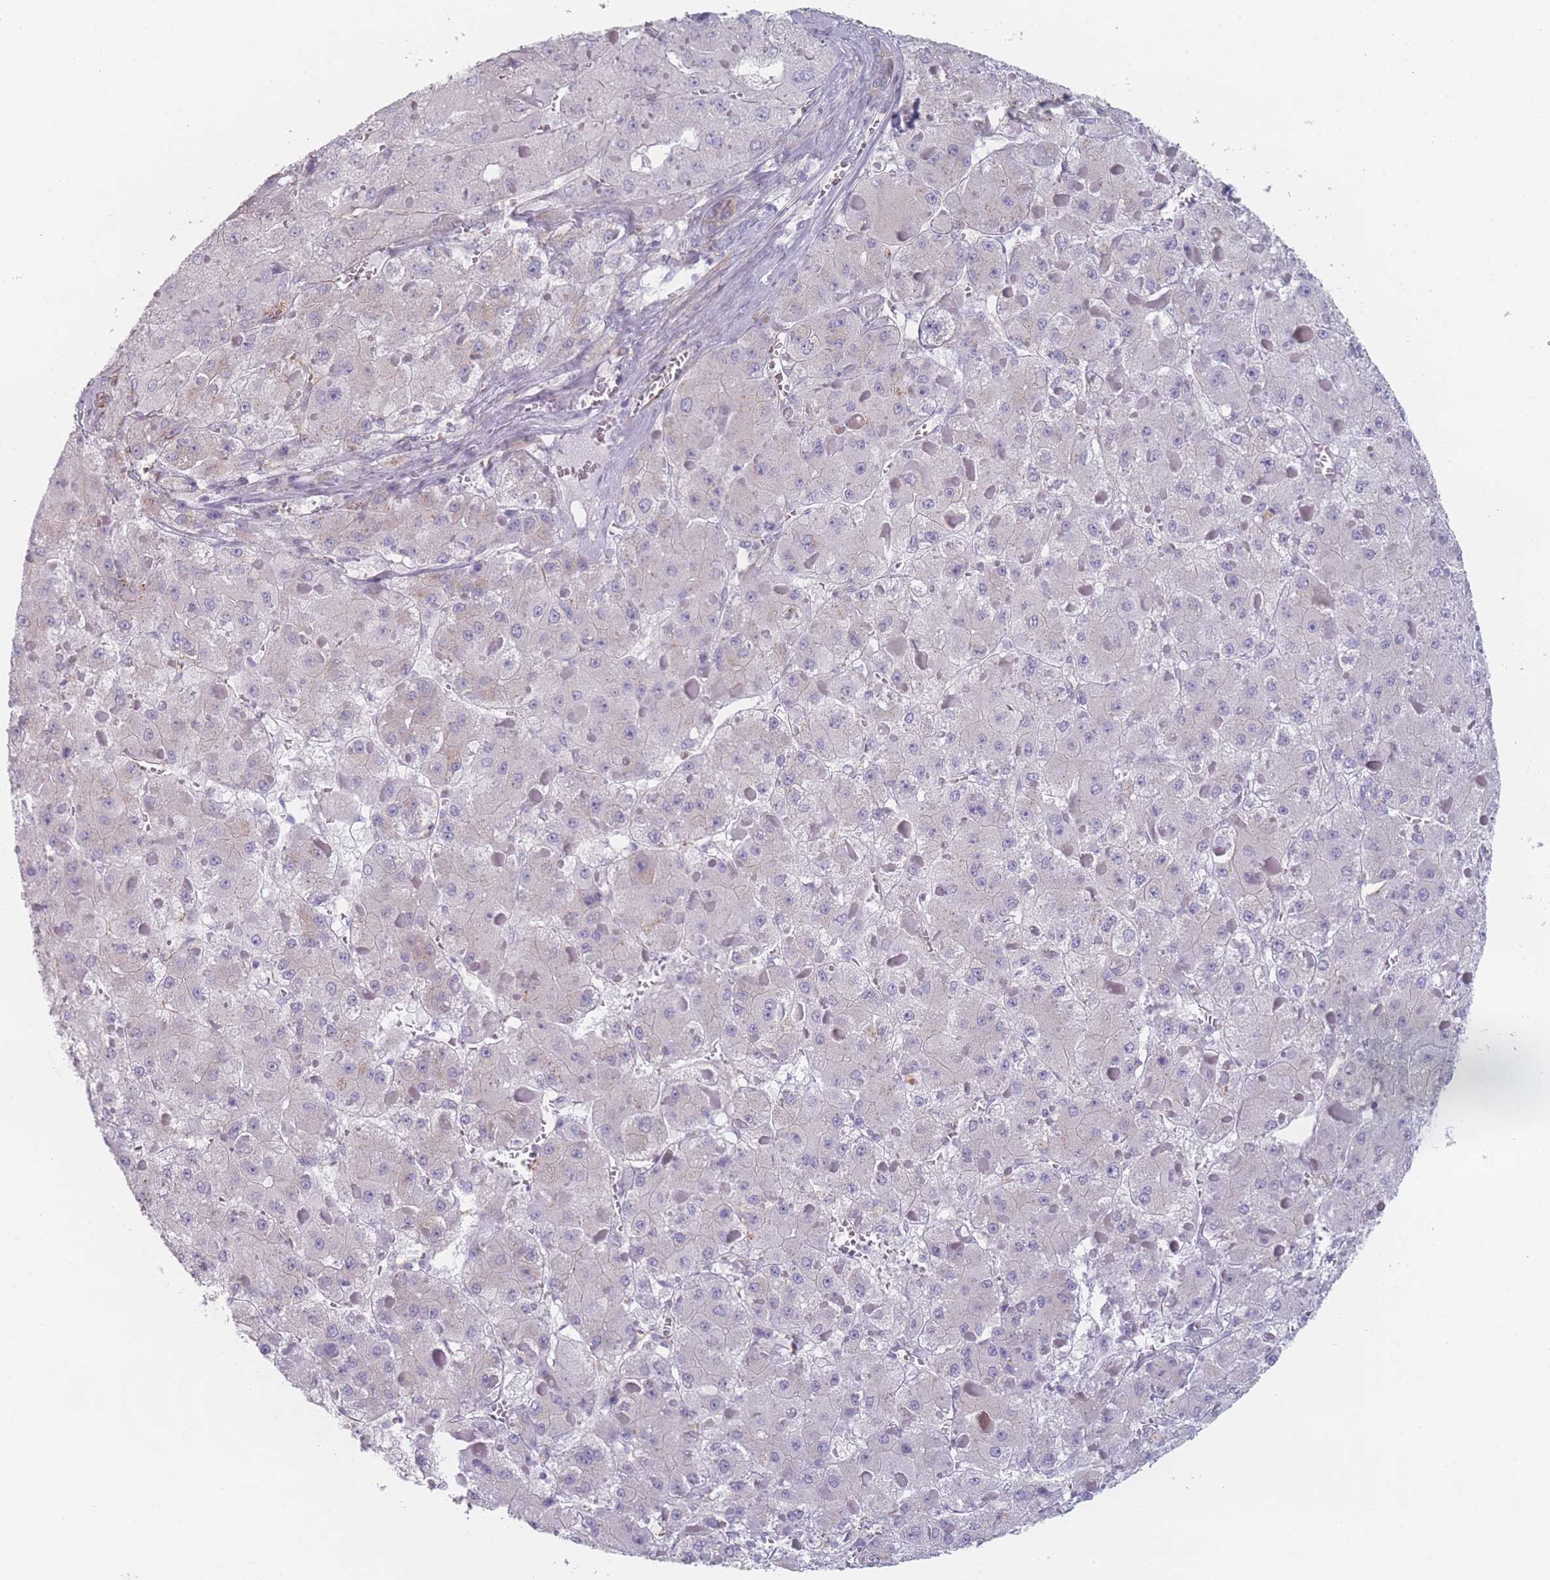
{"staining": {"intensity": "negative", "quantity": "none", "location": "none"}, "tissue": "liver cancer", "cell_type": "Tumor cells", "image_type": "cancer", "snomed": [{"axis": "morphology", "description": "Carcinoma, Hepatocellular, NOS"}, {"axis": "topography", "description": "Liver"}], "caption": "This is an immunohistochemistry photomicrograph of hepatocellular carcinoma (liver). There is no staining in tumor cells.", "gene": "RNF4", "patient": {"sex": "female", "age": 73}}